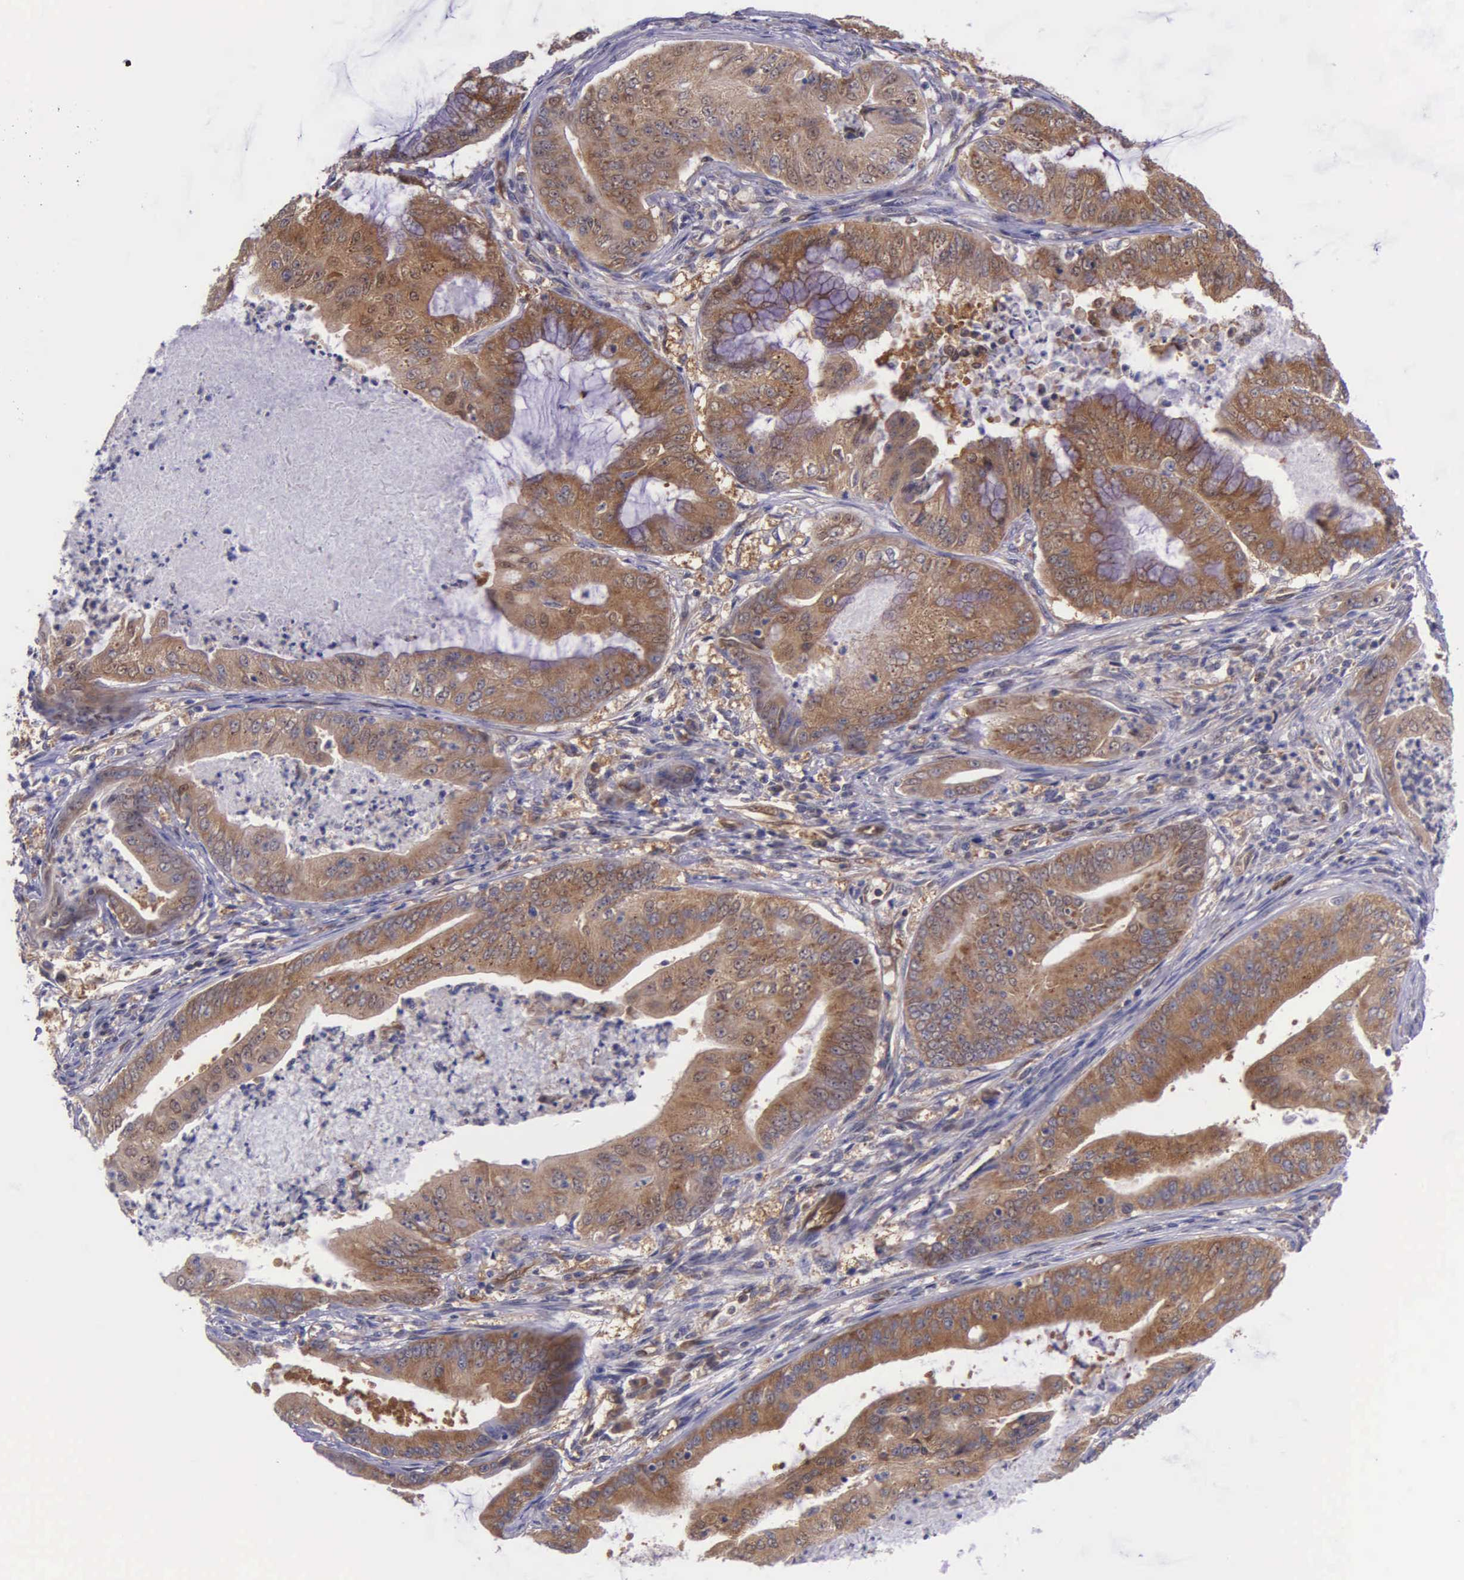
{"staining": {"intensity": "moderate", "quantity": ">75%", "location": "cytoplasmic/membranous"}, "tissue": "endometrial cancer", "cell_type": "Tumor cells", "image_type": "cancer", "snomed": [{"axis": "morphology", "description": "Adenocarcinoma, NOS"}, {"axis": "topography", "description": "Endometrium"}], "caption": "Immunohistochemistry (DAB (3,3'-diaminobenzidine)) staining of human endometrial cancer reveals moderate cytoplasmic/membranous protein staining in about >75% of tumor cells.", "gene": "GMPR2", "patient": {"sex": "female", "age": 63}}